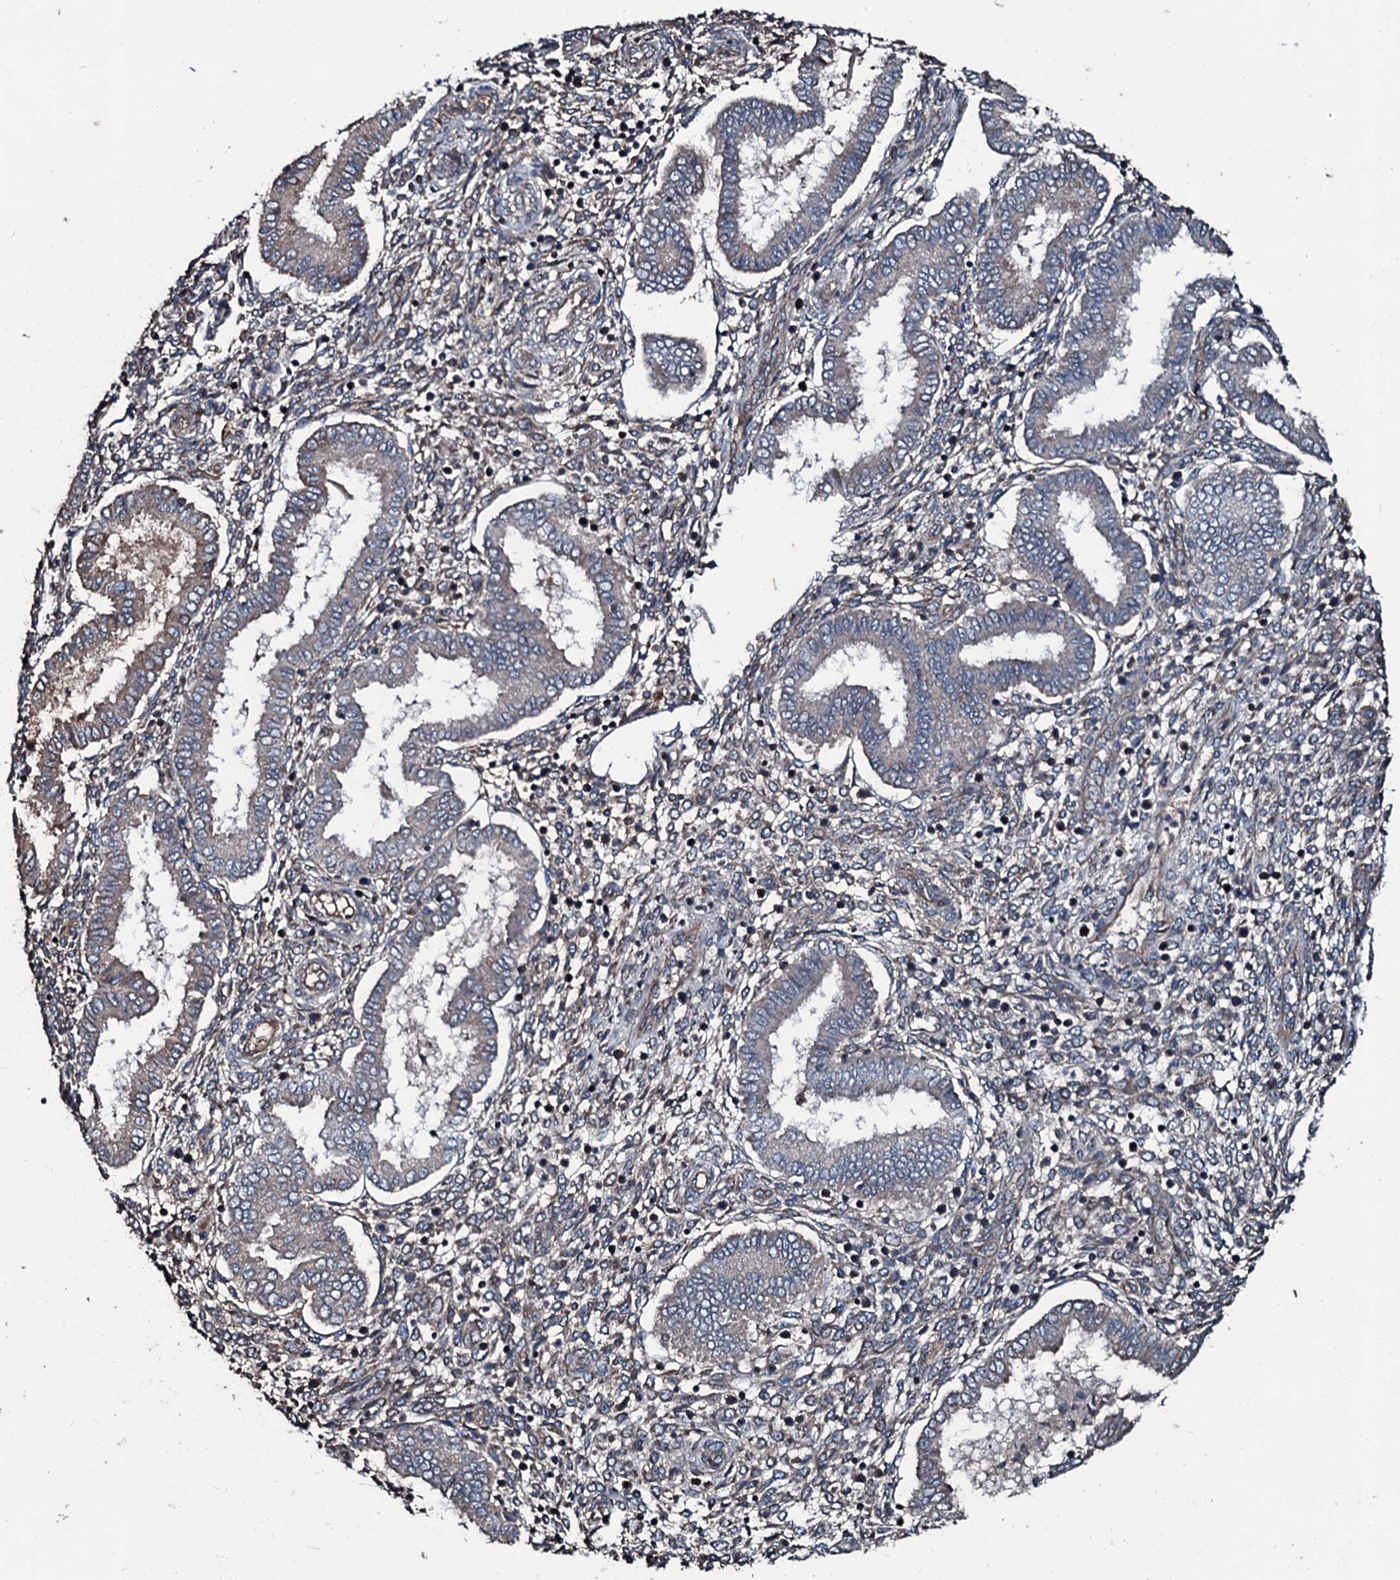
{"staining": {"intensity": "negative", "quantity": "none", "location": "none"}, "tissue": "endometrium", "cell_type": "Cells in endometrial stroma", "image_type": "normal", "snomed": [{"axis": "morphology", "description": "Normal tissue, NOS"}, {"axis": "topography", "description": "Endometrium"}], "caption": "Human endometrium stained for a protein using immunohistochemistry shows no expression in cells in endometrial stroma.", "gene": "AARS1", "patient": {"sex": "female", "age": 24}}